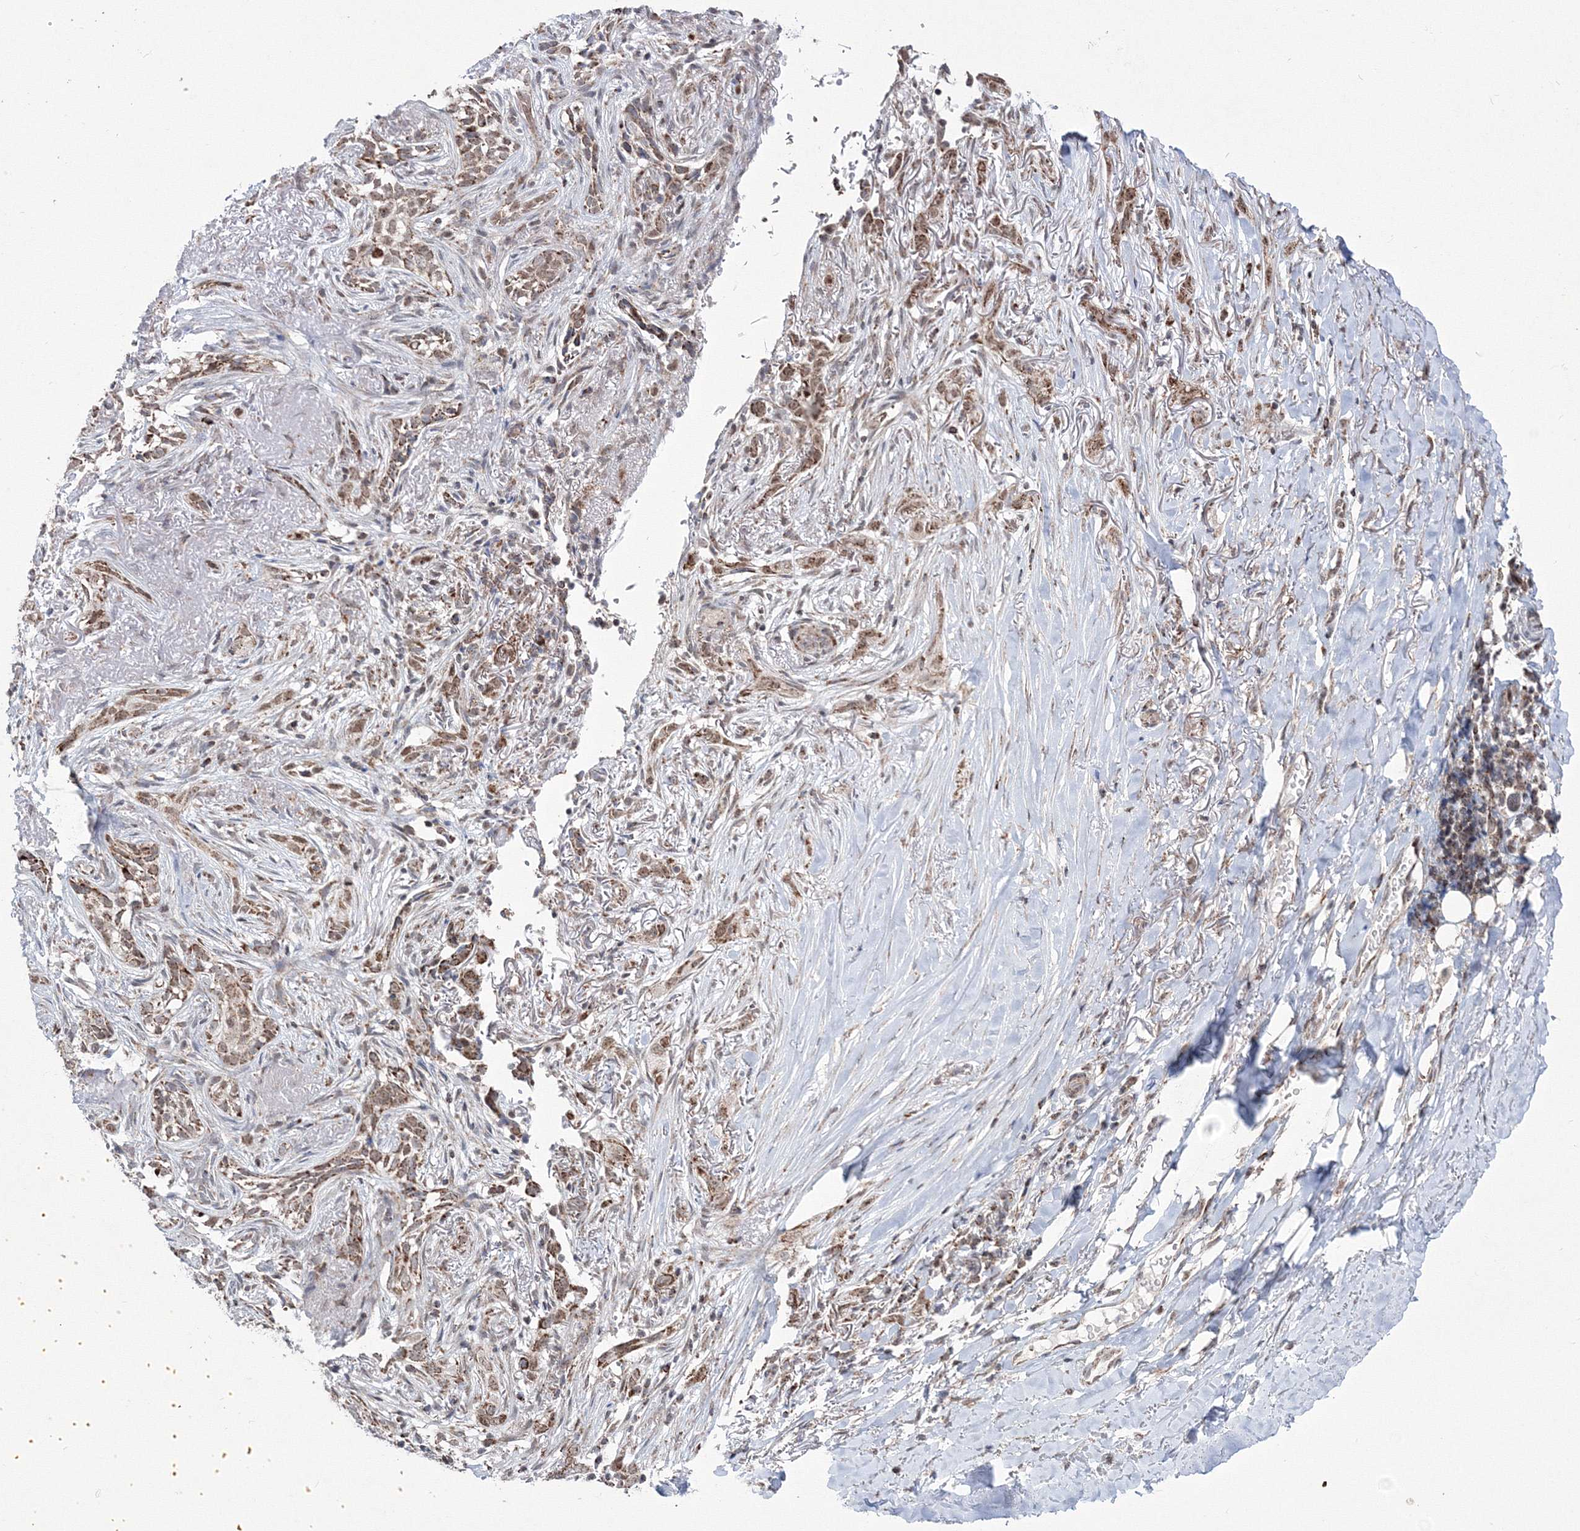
{"staining": {"intensity": "negative", "quantity": "none", "location": "none"}, "tissue": "adipose tissue", "cell_type": "Adipocytes", "image_type": "normal", "snomed": [{"axis": "morphology", "description": "Normal tissue, NOS"}, {"axis": "morphology", "description": "Basal cell carcinoma"}, {"axis": "topography", "description": "Skin"}], "caption": "Protein analysis of normal adipose tissue exhibits no significant positivity in adipocytes. (DAB (3,3'-diaminobenzidine) immunohistochemistry visualized using brightfield microscopy, high magnification).", "gene": "GRSF1", "patient": {"sex": "female", "age": 89}}